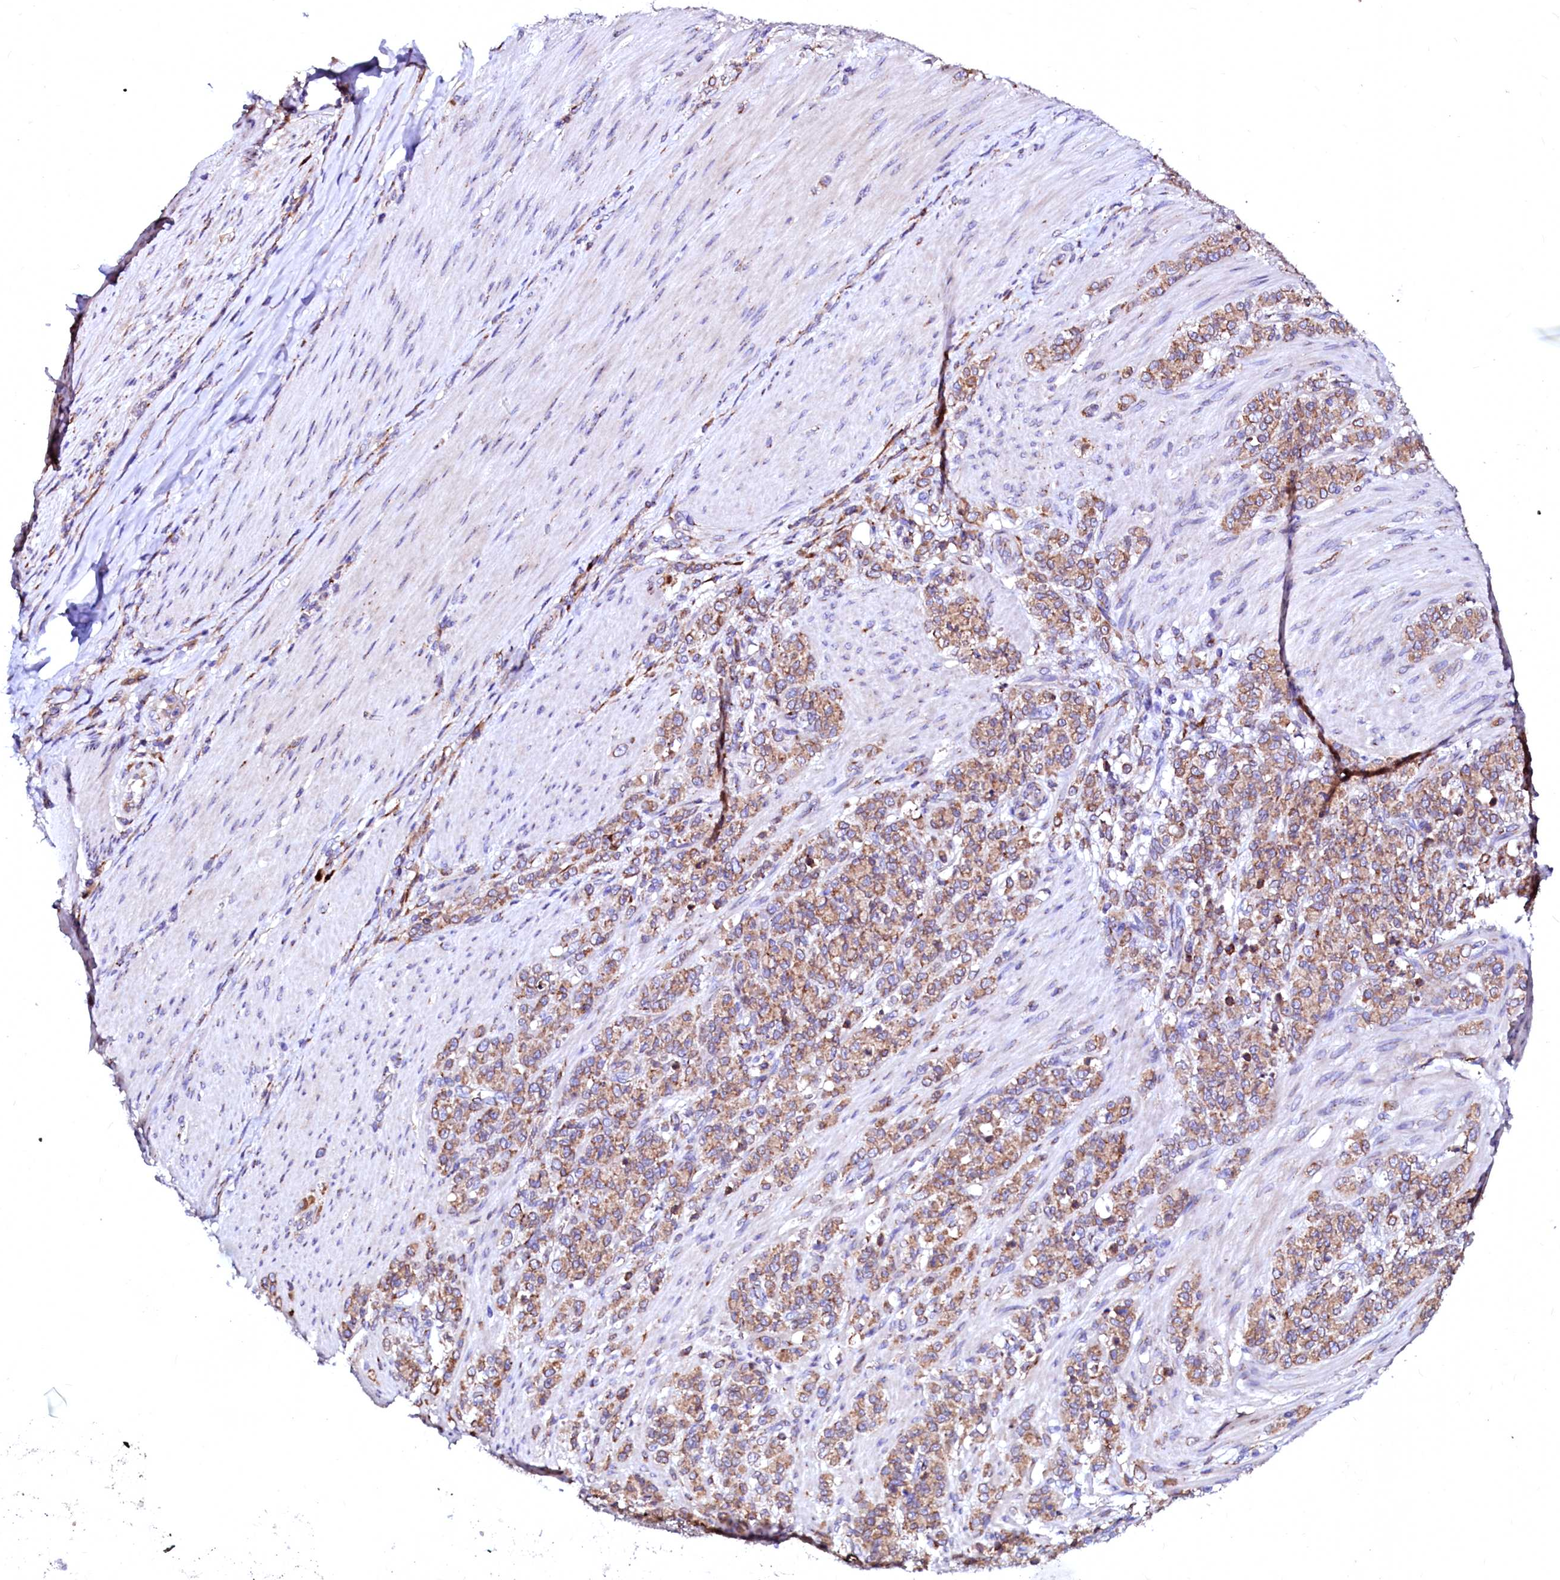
{"staining": {"intensity": "moderate", "quantity": ">75%", "location": "cytoplasmic/membranous"}, "tissue": "stomach cancer", "cell_type": "Tumor cells", "image_type": "cancer", "snomed": [{"axis": "morphology", "description": "Adenocarcinoma, NOS"}, {"axis": "topography", "description": "Stomach"}], "caption": "High-power microscopy captured an IHC image of stomach cancer, revealing moderate cytoplasmic/membranous staining in about >75% of tumor cells.", "gene": "LMAN1", "patient": {"sex": "female", "age": 79}}